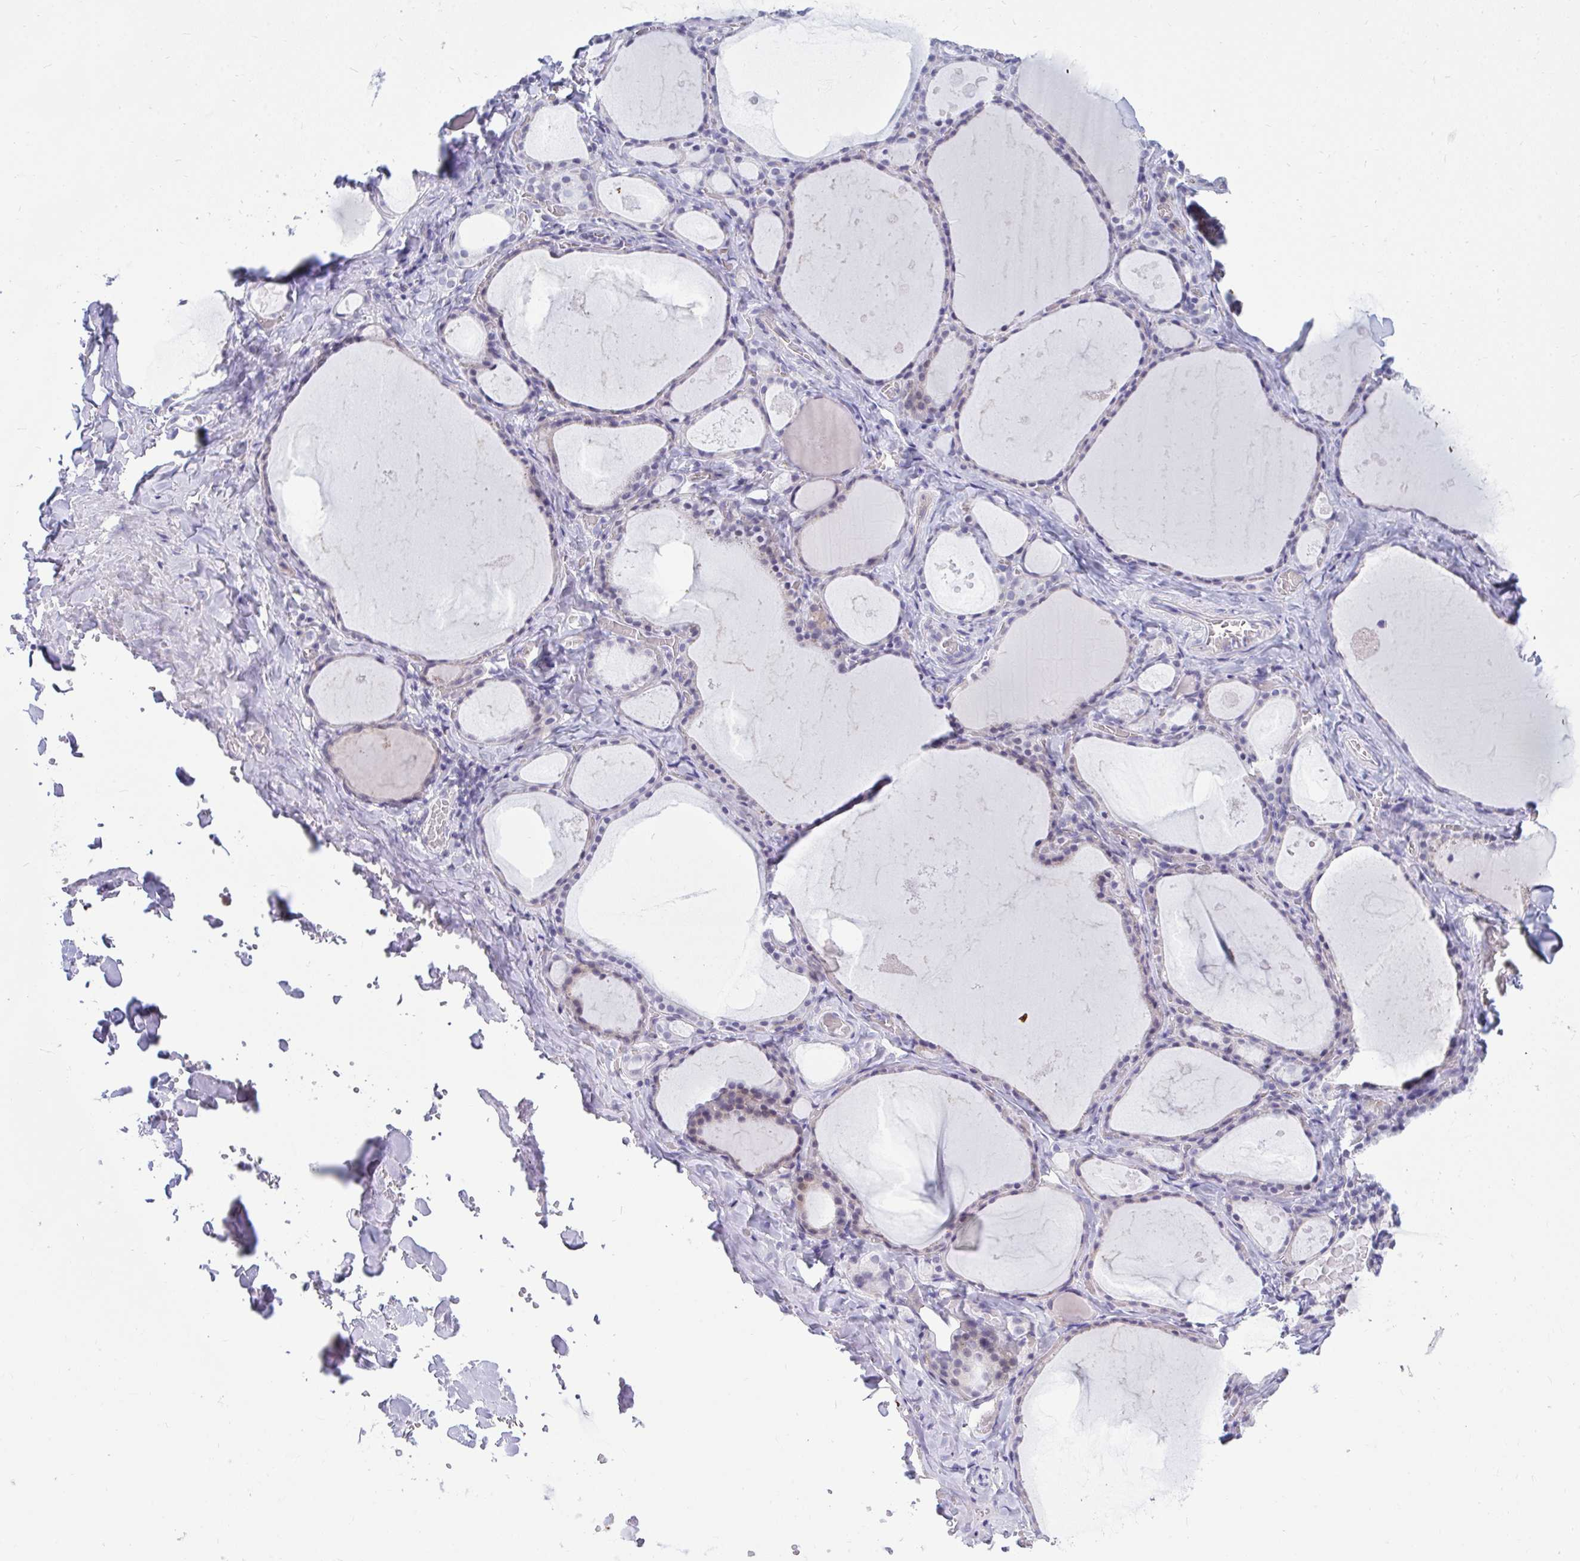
{"staining": {"intensity": "weak", "quantity": "<25%", "location": "cytoplasmic/membranous"}, "tissue": "thyroid gland", "cell_type": "Glandular cells", "image_type": "normal", "snomed": [{"axis": "morphology", "description": "Normal tissue, NOS"}, {"axis": "topography", "description": "Thyroid gland"}], "caption": "There is no significant staining in glandular cells of thyroid gland. (Immunohistochemistry, brightfield microscopy, high magnification).", "gene": "ZSCAN25", "patient": {"sex": "male", "age": 56}}